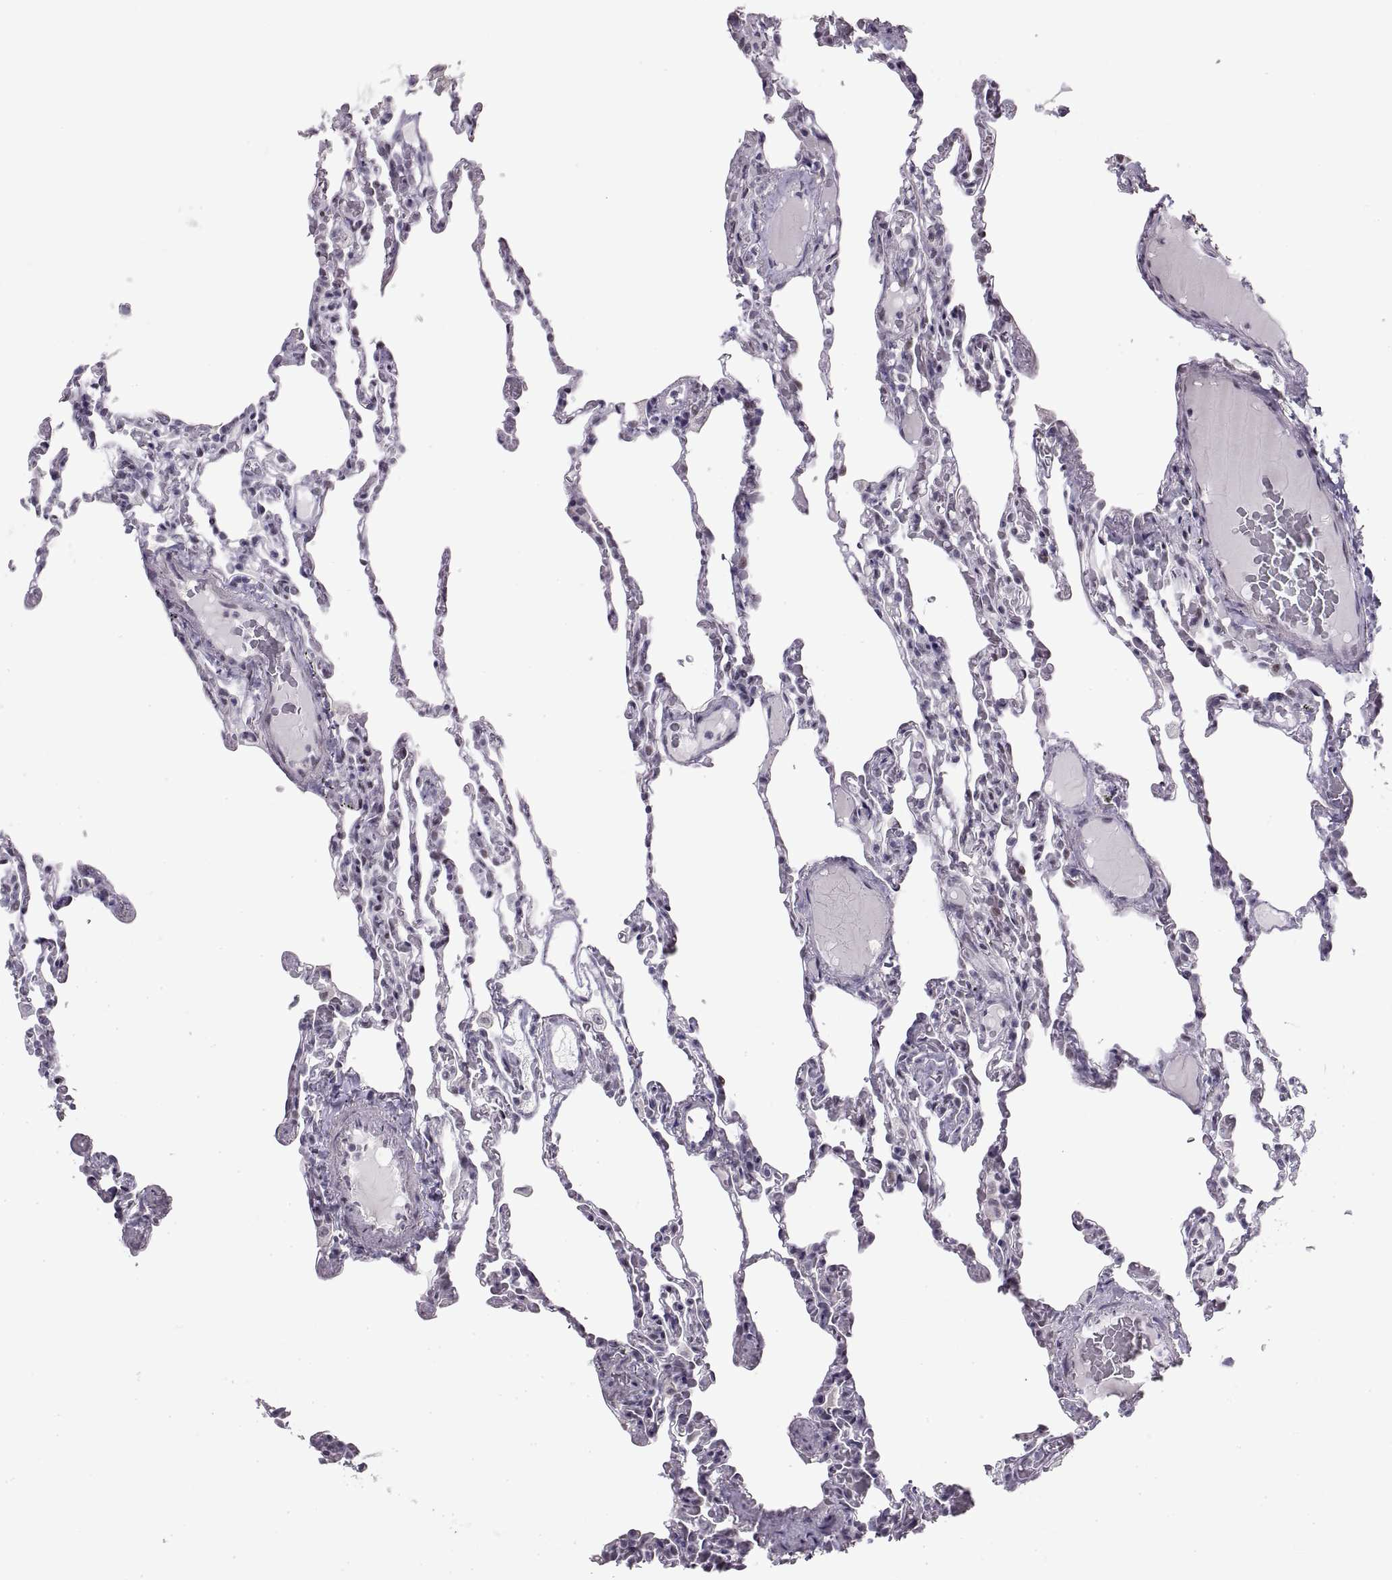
{"staining": {"intensity": "negative", "quantity": "none", "location": "none"}, "tissue": "lung", "cell_type": "Alveolar cells", "image_type": "normal", "snomed": [{"axis": "morphology", "description": "Normal tissue, NOS"}, {"axis": "topography", "description": "Lung"}], "caption": "DAB immunohistochemical staining of normal lung reveals no significant positivity in alveolar cells. (Brightfield microscopy of DAB immunohistochemistry (IHC) at high magnification).", "gene": "NANOS3", "patient": {"sex": "female", "age": 43}}